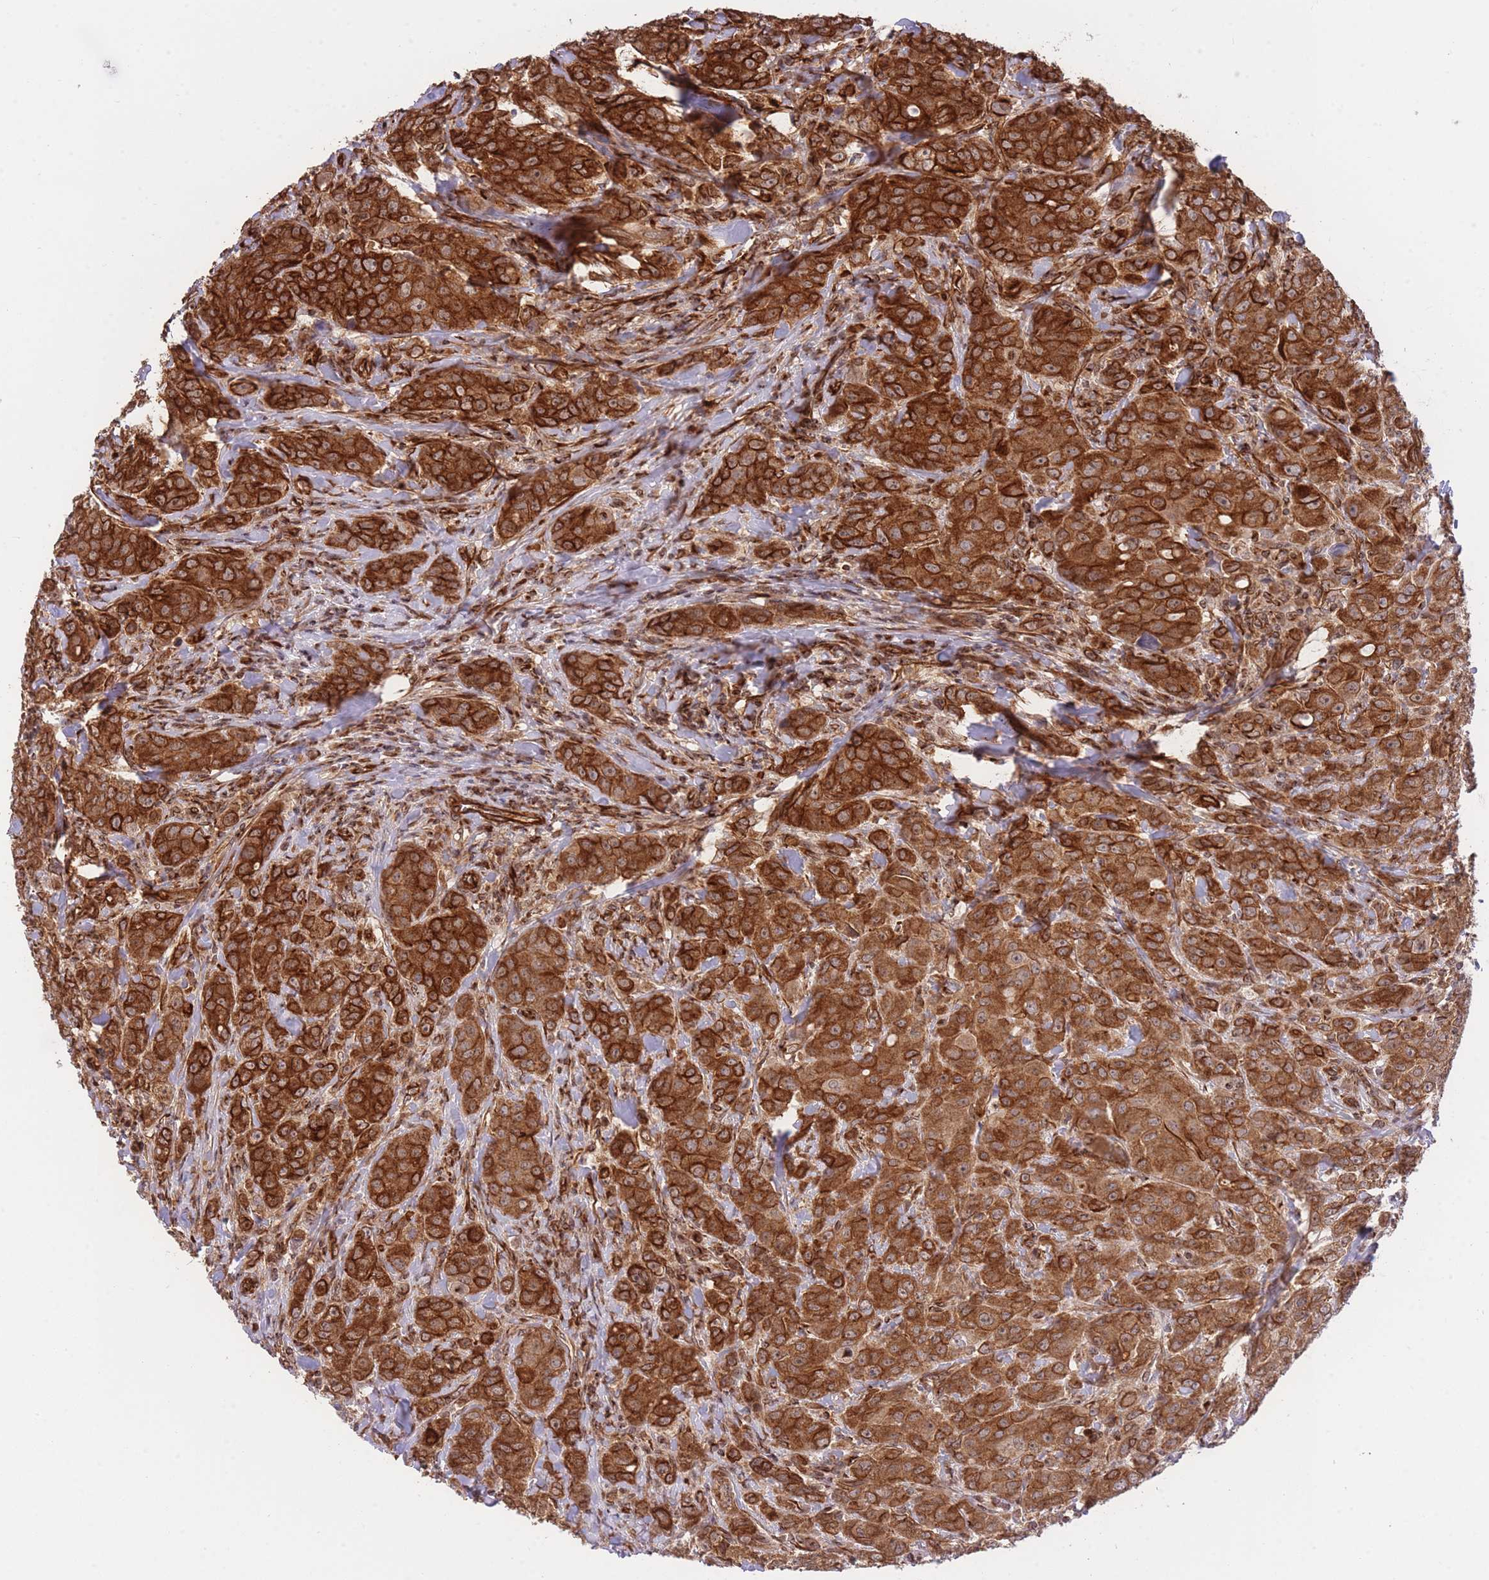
{"staining": {"intensity": "strong", "quantity": ">75%", "location": "cytoplasmic/membranous"}, "tissue": "breast cancer", "cell_type": "Tumor cells", "image_type": "cancer", "snomed": [{"axis": "morphology", "description": "Duct carcinoma"}, {"axis": "topography", "description": "Breast"}], "caption": "There is high levels of strong cytoplasmic/membranous expression in tumor cells of breast cancer, as demonstrated by immunohistochemical staining (brown color).", "gene": "EXOSC8", "patient": {"sex": "female", "age": 43}}